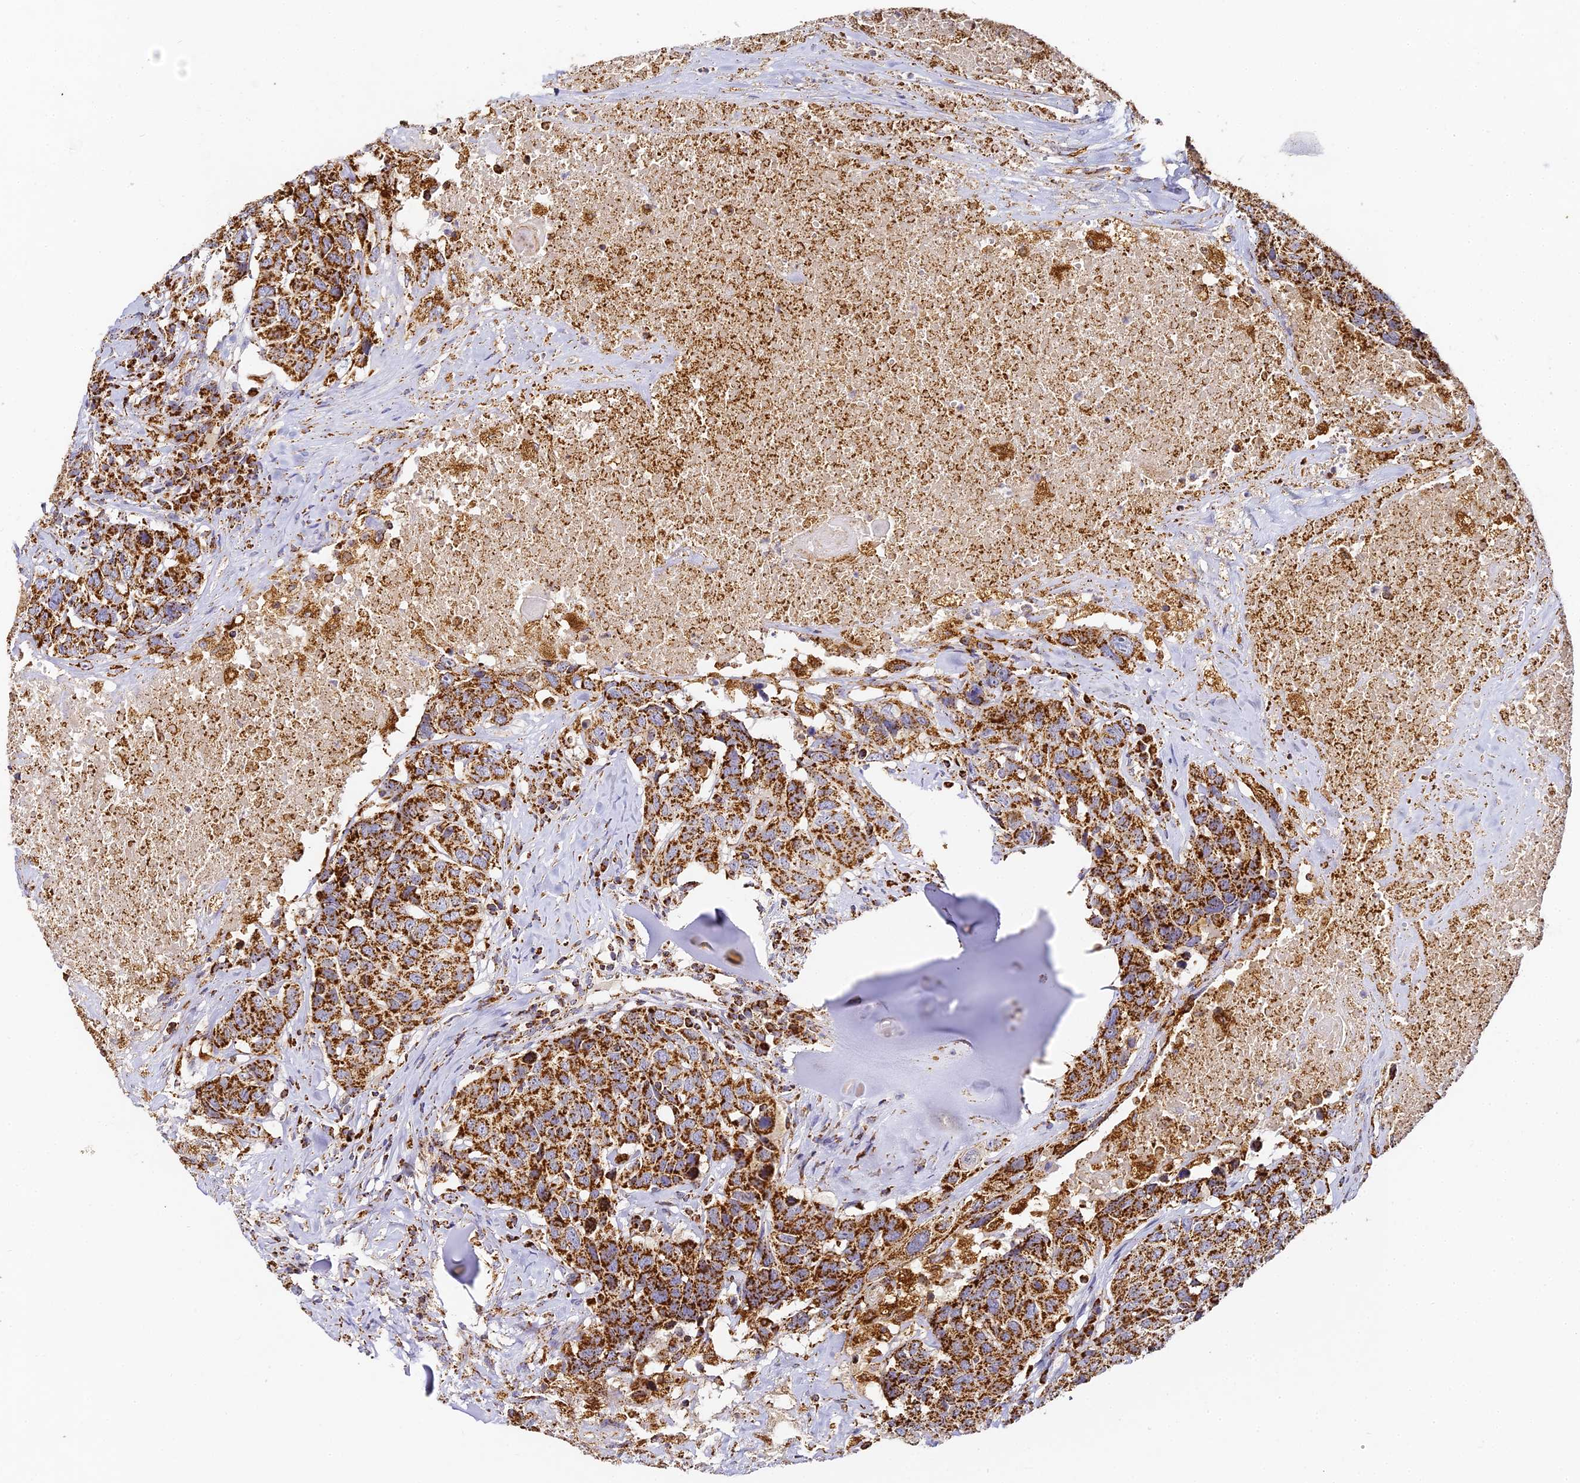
{"staining": {"intensity": "strong", "quantity": ">75%", "location": "cytoplasmic/membranous"}, "tissue": "head and neck cancer", "cell_type": "Tumor cells", "image_type": "cancer", "snomed": [{"axis": "morphology", "description": "Squamous cell carcinoma, NOS"}, {"axis": "topography", "description": "Head-Neck"}], "caption": "Squamous cell carcinoma (head and neck) stained for a protein (brown) displays strong cytoplasmic/membranous positive expression in approximately >75% of tumor cells.", "gene": "DONSON", "patient": {"sex": "male", "age": 66}}